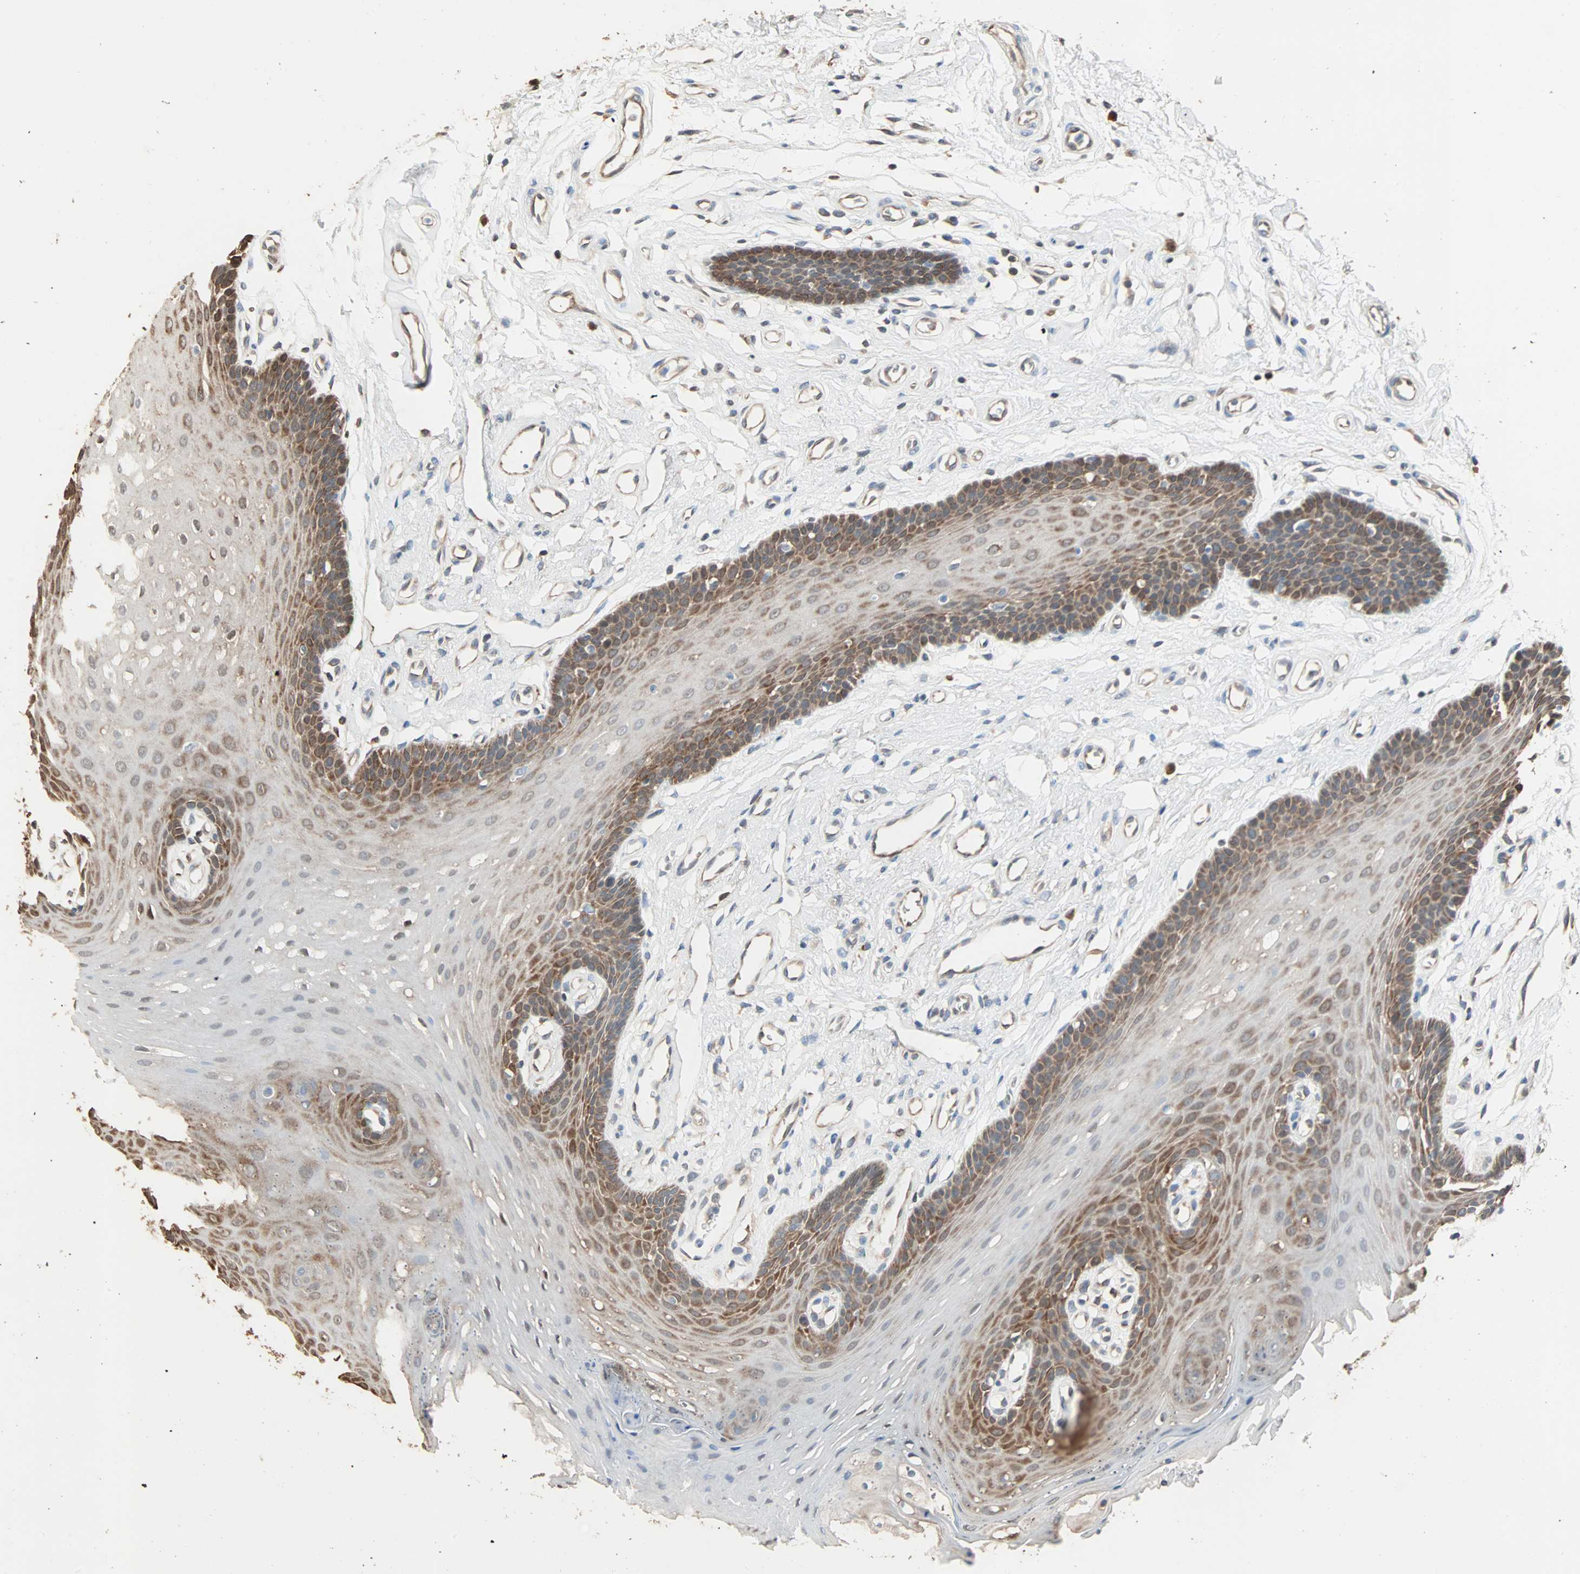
{"staining": {"intensity": "moderate", "quantity": "25%-75%", "location": "cytoplasmic/membranous"}, "tissue": "oral mucosa", "cell_type": "Squamous epithelial cells", "image_type": "normal", "snomed": [{"axis": "morphology", "description": "Normal tissue, NOS"}, {"axis": "topography", "description": "Oral tissue"}], "caption": "Moderate cytoplasmic/membranous staining for a protein is seen in about 25%-75% of squamous epithelial cells of unremarkable oral mucosa using immunohistochemistry (IHC).", "gene": "PRDX1", "patient": {"sex": "male", "age": 62}}